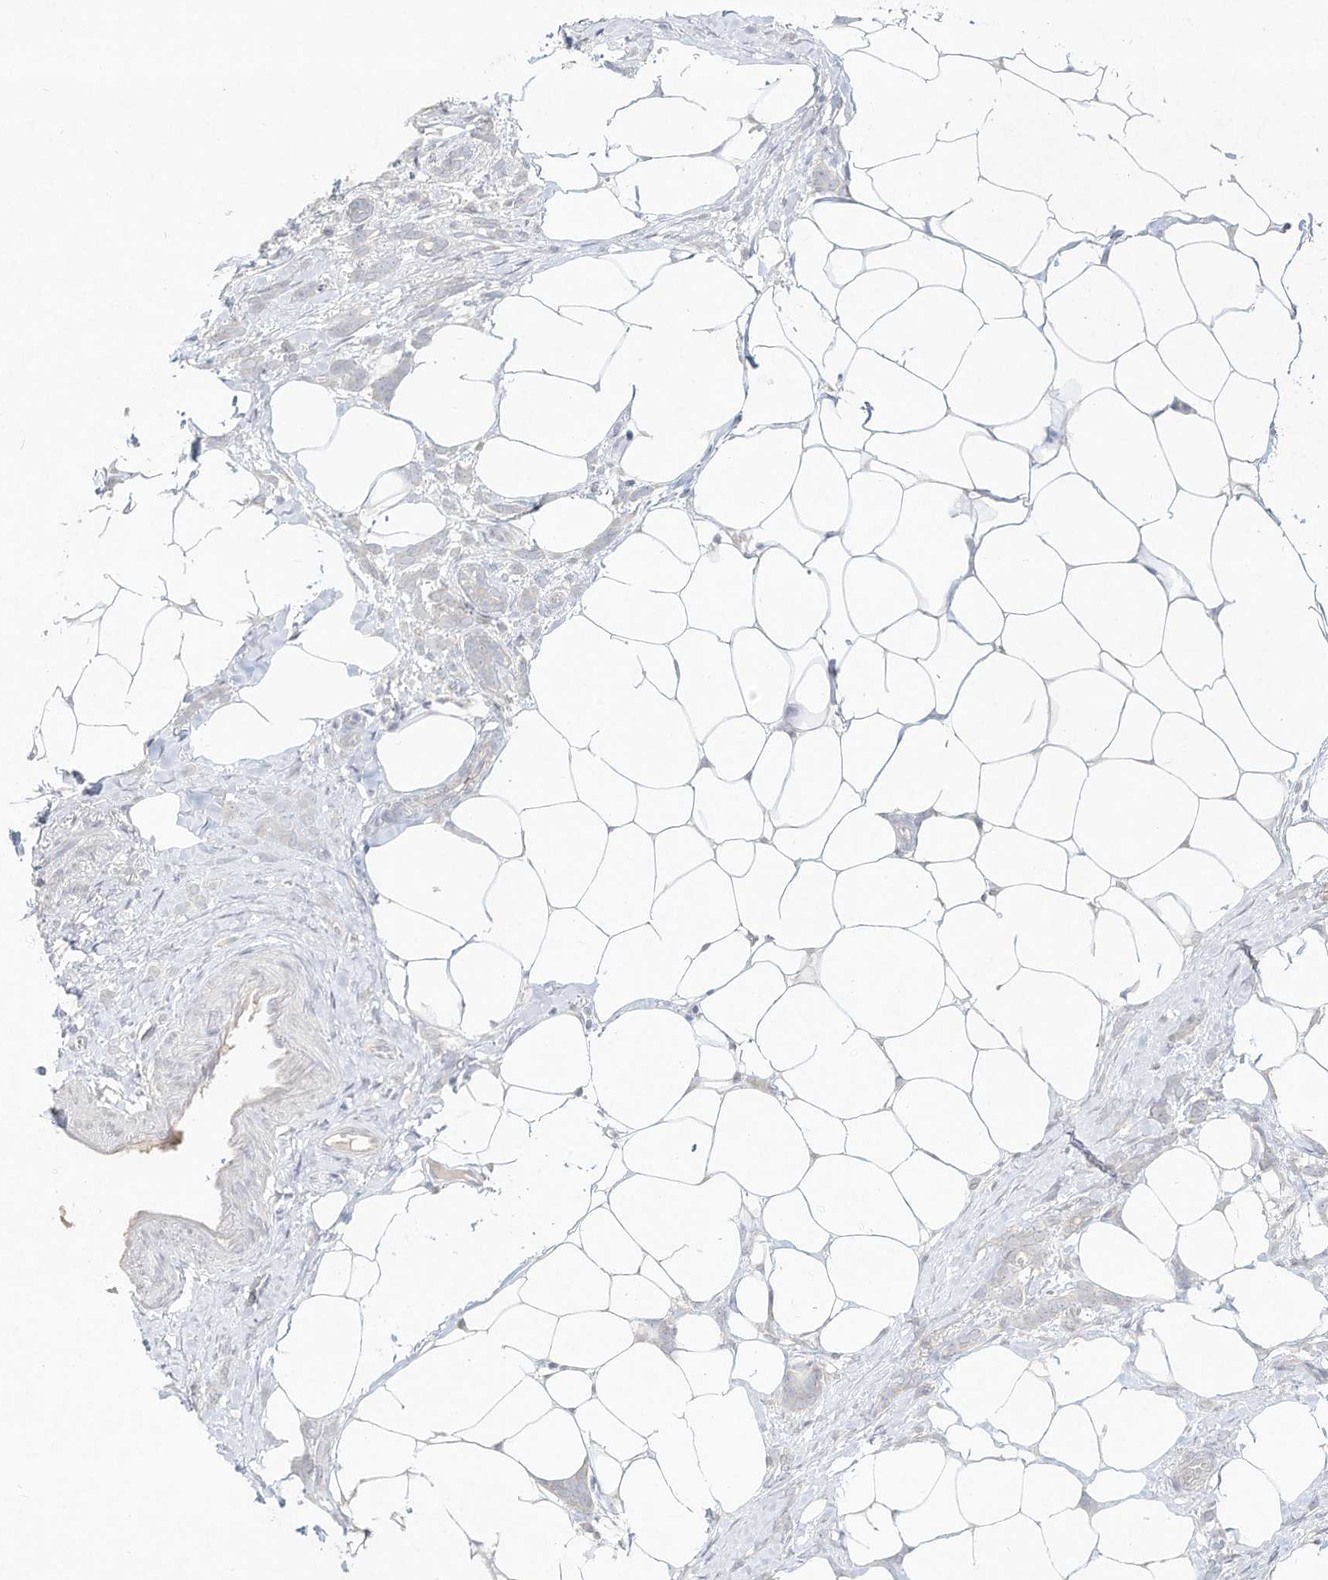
{"staining": {"intensity": "negative", "quantity": "none", "location": "none"}, "tissue": "breast cancer", "cell_type": "Tumor cells", "image_type": "cancer", "snomed": [{"axis": "morphology", "description": "Lobular carcinoma, in situ"}, {"axis": "morphology", "description": "Lobular carcinoma"}, {"axis": "topography", "description": "Breast"}], "caption": "This is an immunohistochemistry photomicrograph of breast cancer (lobular carcinoma in situ). There is no staining in tumor cells.", "gene": "DYNC1I2", "patient": {"sex": "female", "age": 41}}